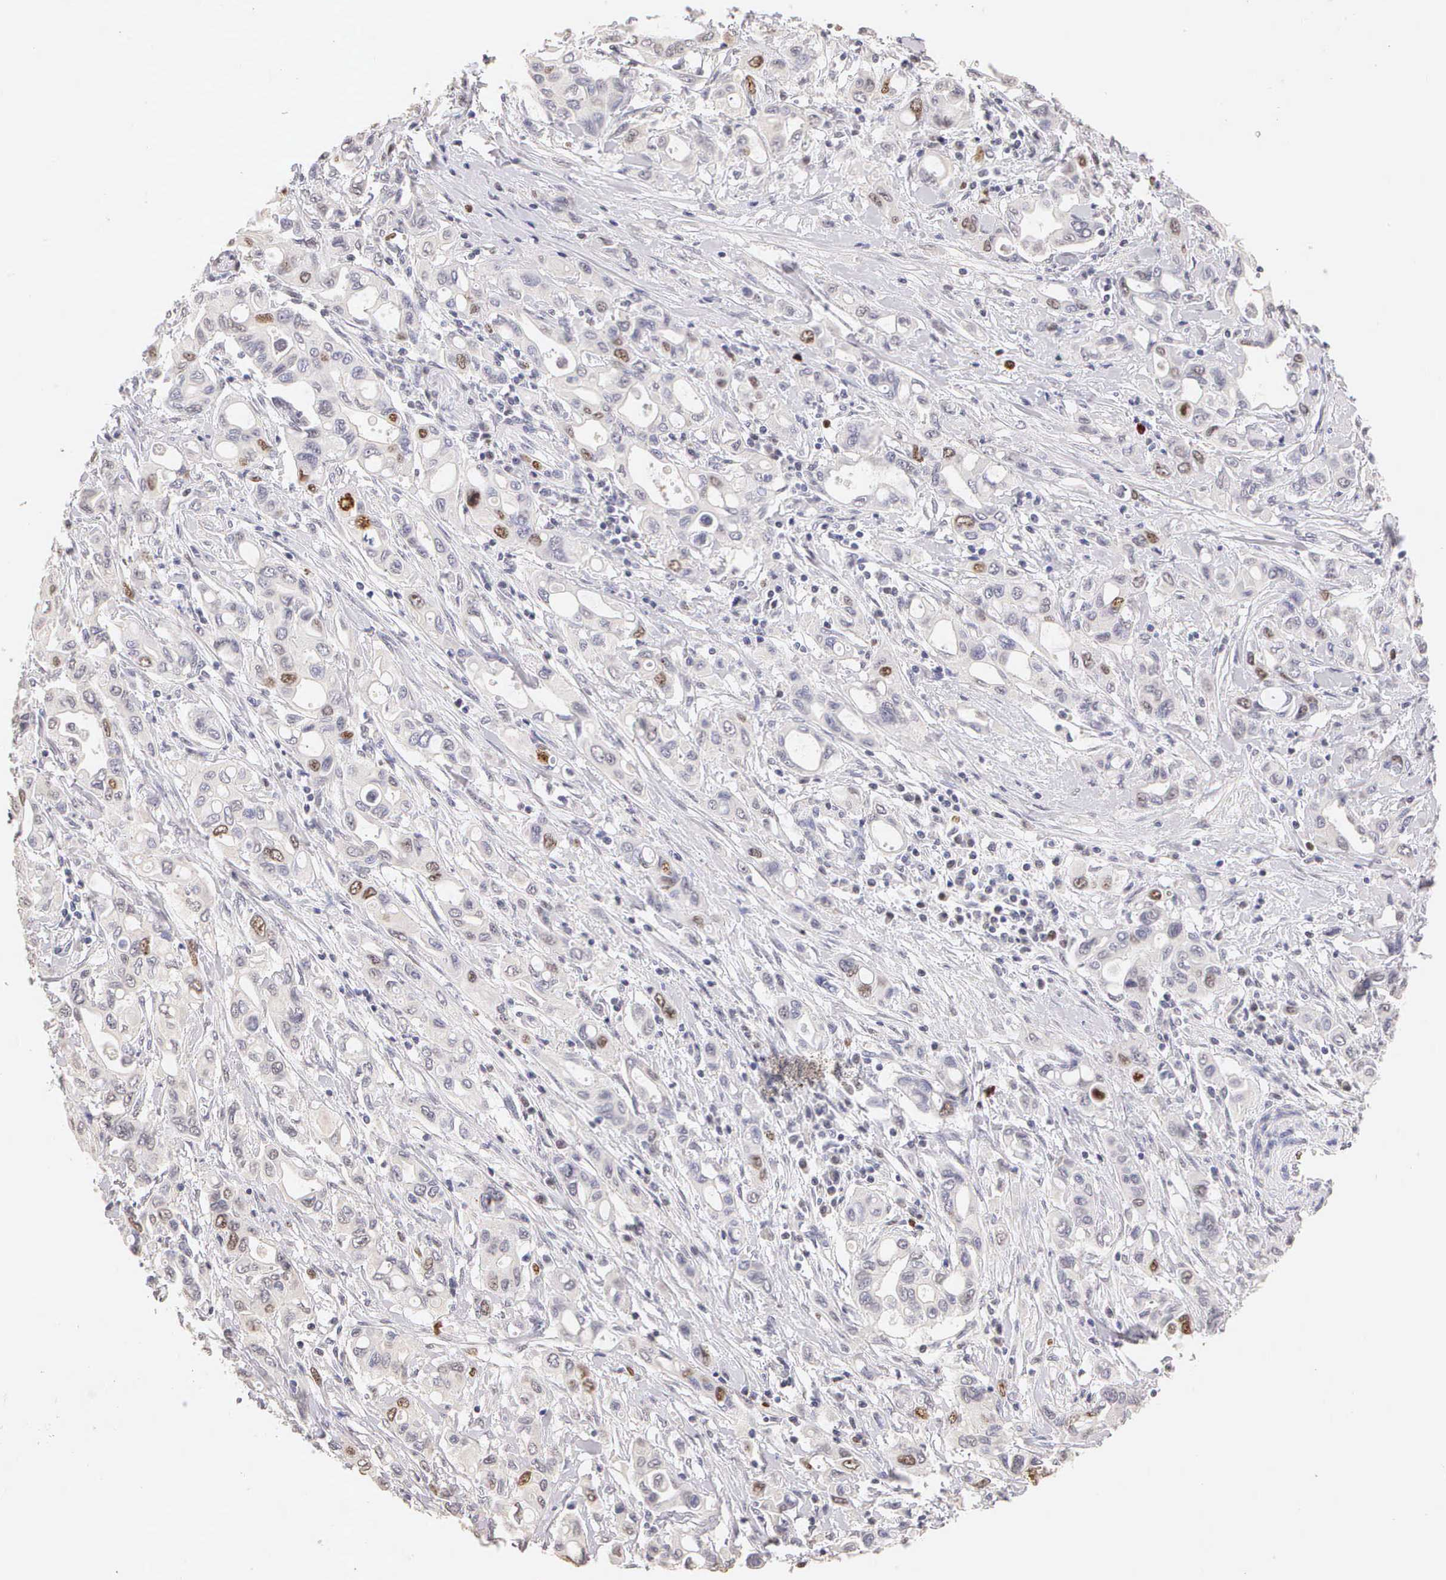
{"staining": {"intensity": "moderate", "quantity": "<25%", "location": "nuclear"}, "tissue": "pancreatic cancer", "cell_type": "Tumor cells", "image_type": "cancer", "snomed": [{"axis": "morphology", "description": "Adenocarcinoma, NOS"}, {"axis": "topography", "description": "Pancreas"}], "caption": "Immunohistochemical staining of human pancreatic adenocarcinoma shows moderate nuclear protein staining in about <25% of tumor cells.", "gene": "MKI67", "patient": {"sex": "female", "age": 57}}